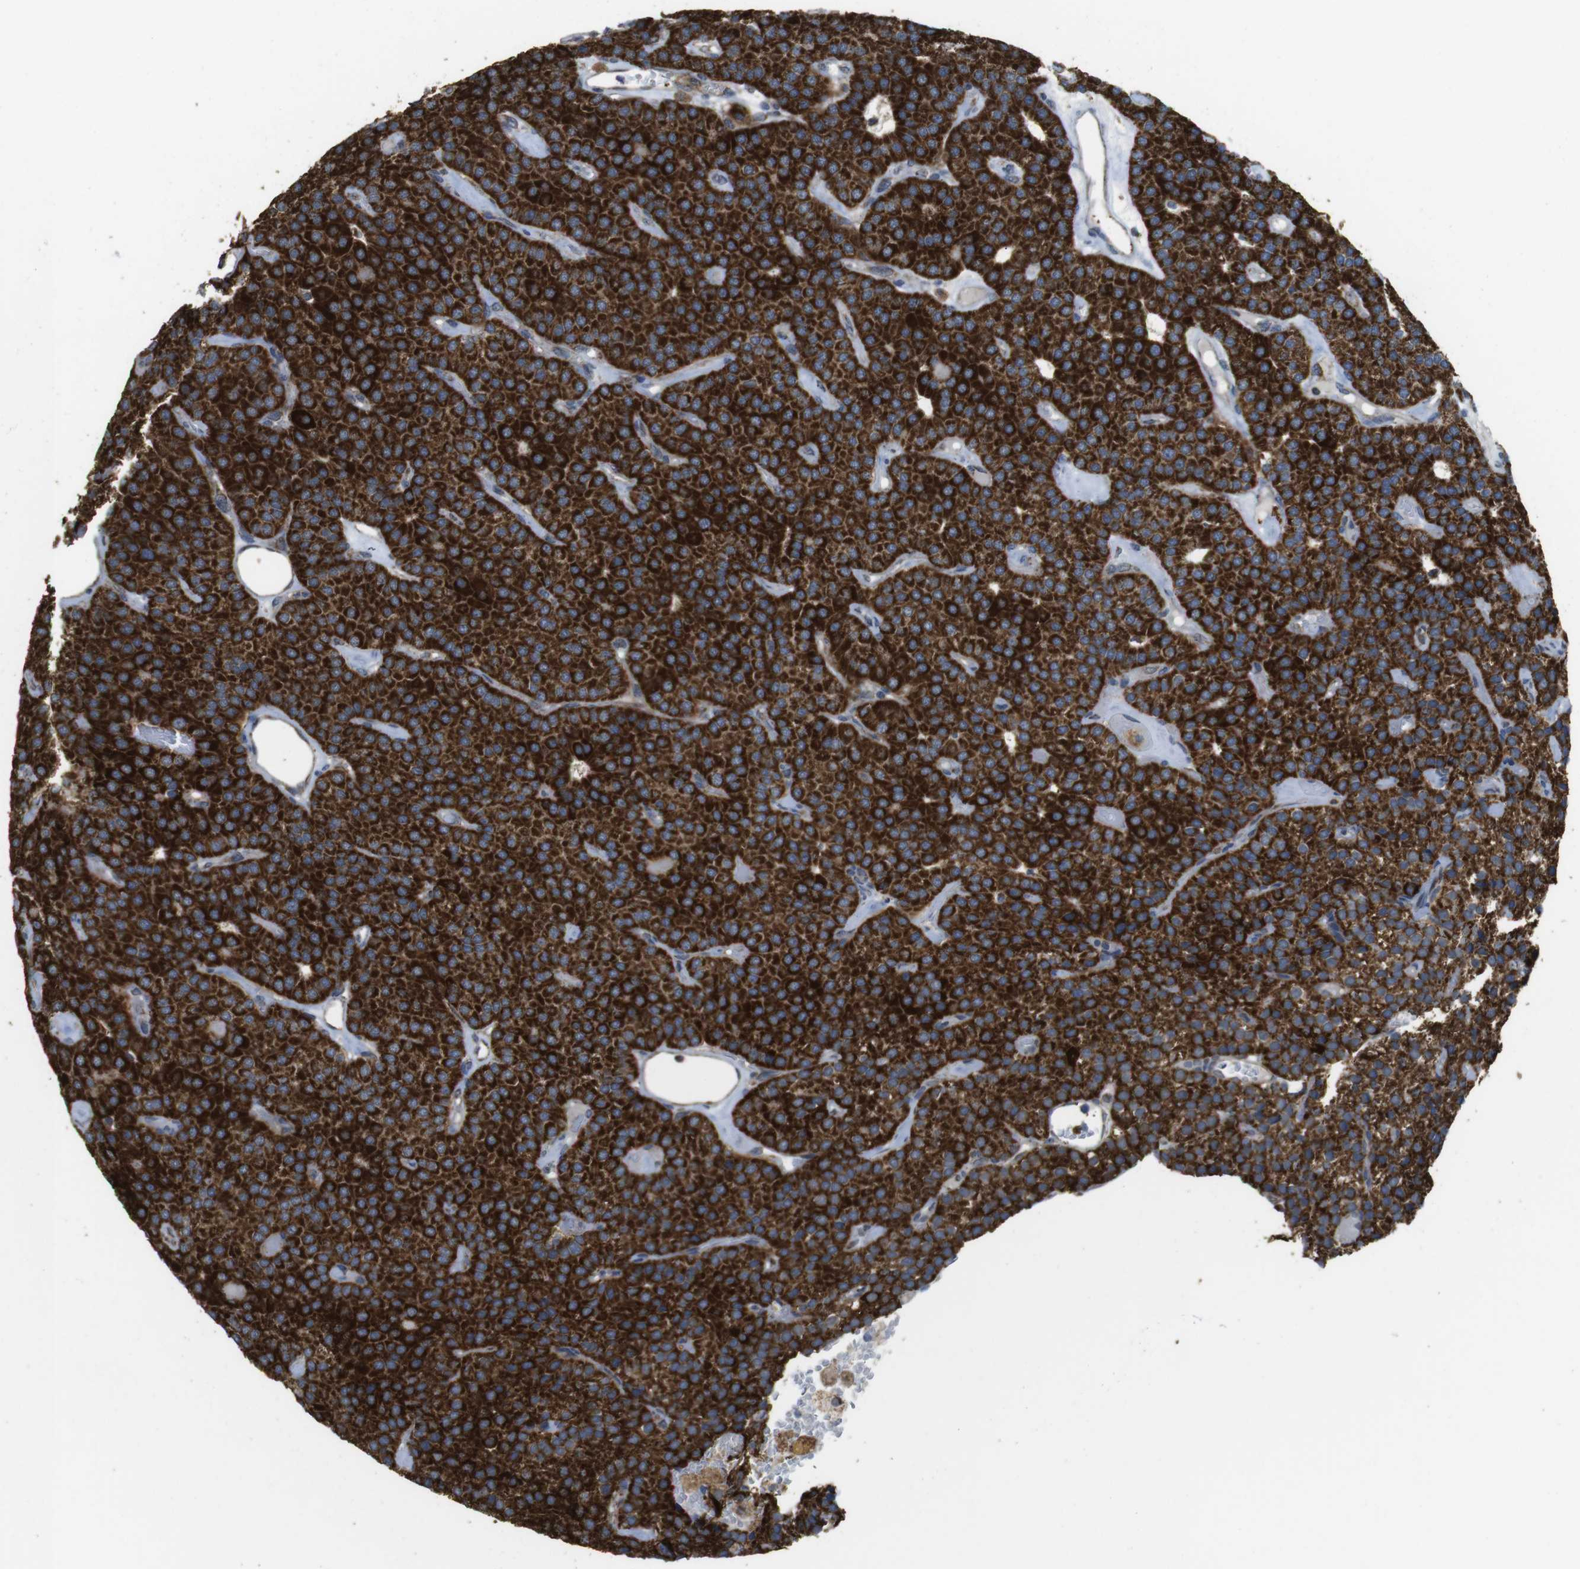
{"staining": {"intensity": "strong", "quantity": ">75%", "location": "cytoplasmic/membranous"}, "tissue": "parathyroid gland", "cell_type": "Glandular cells", "image_type": "normal", "snomed": [{"axis": "morphology", "description": "Normal tissue, NOS"}, {"axis": "morphology", "description": "Adenoma, NOS"}, {"axis": "topography", "description": "Parathyroid gland"}], "caption": "Immunohistochemistry of unremarkable human parathyroid gland demonstrates high levels of strong cytoplasmic/membranous expression in approximately >75% of glandular cells.", "gene": "CALHM2", "patient": {"sex": "female", "age": 86}}